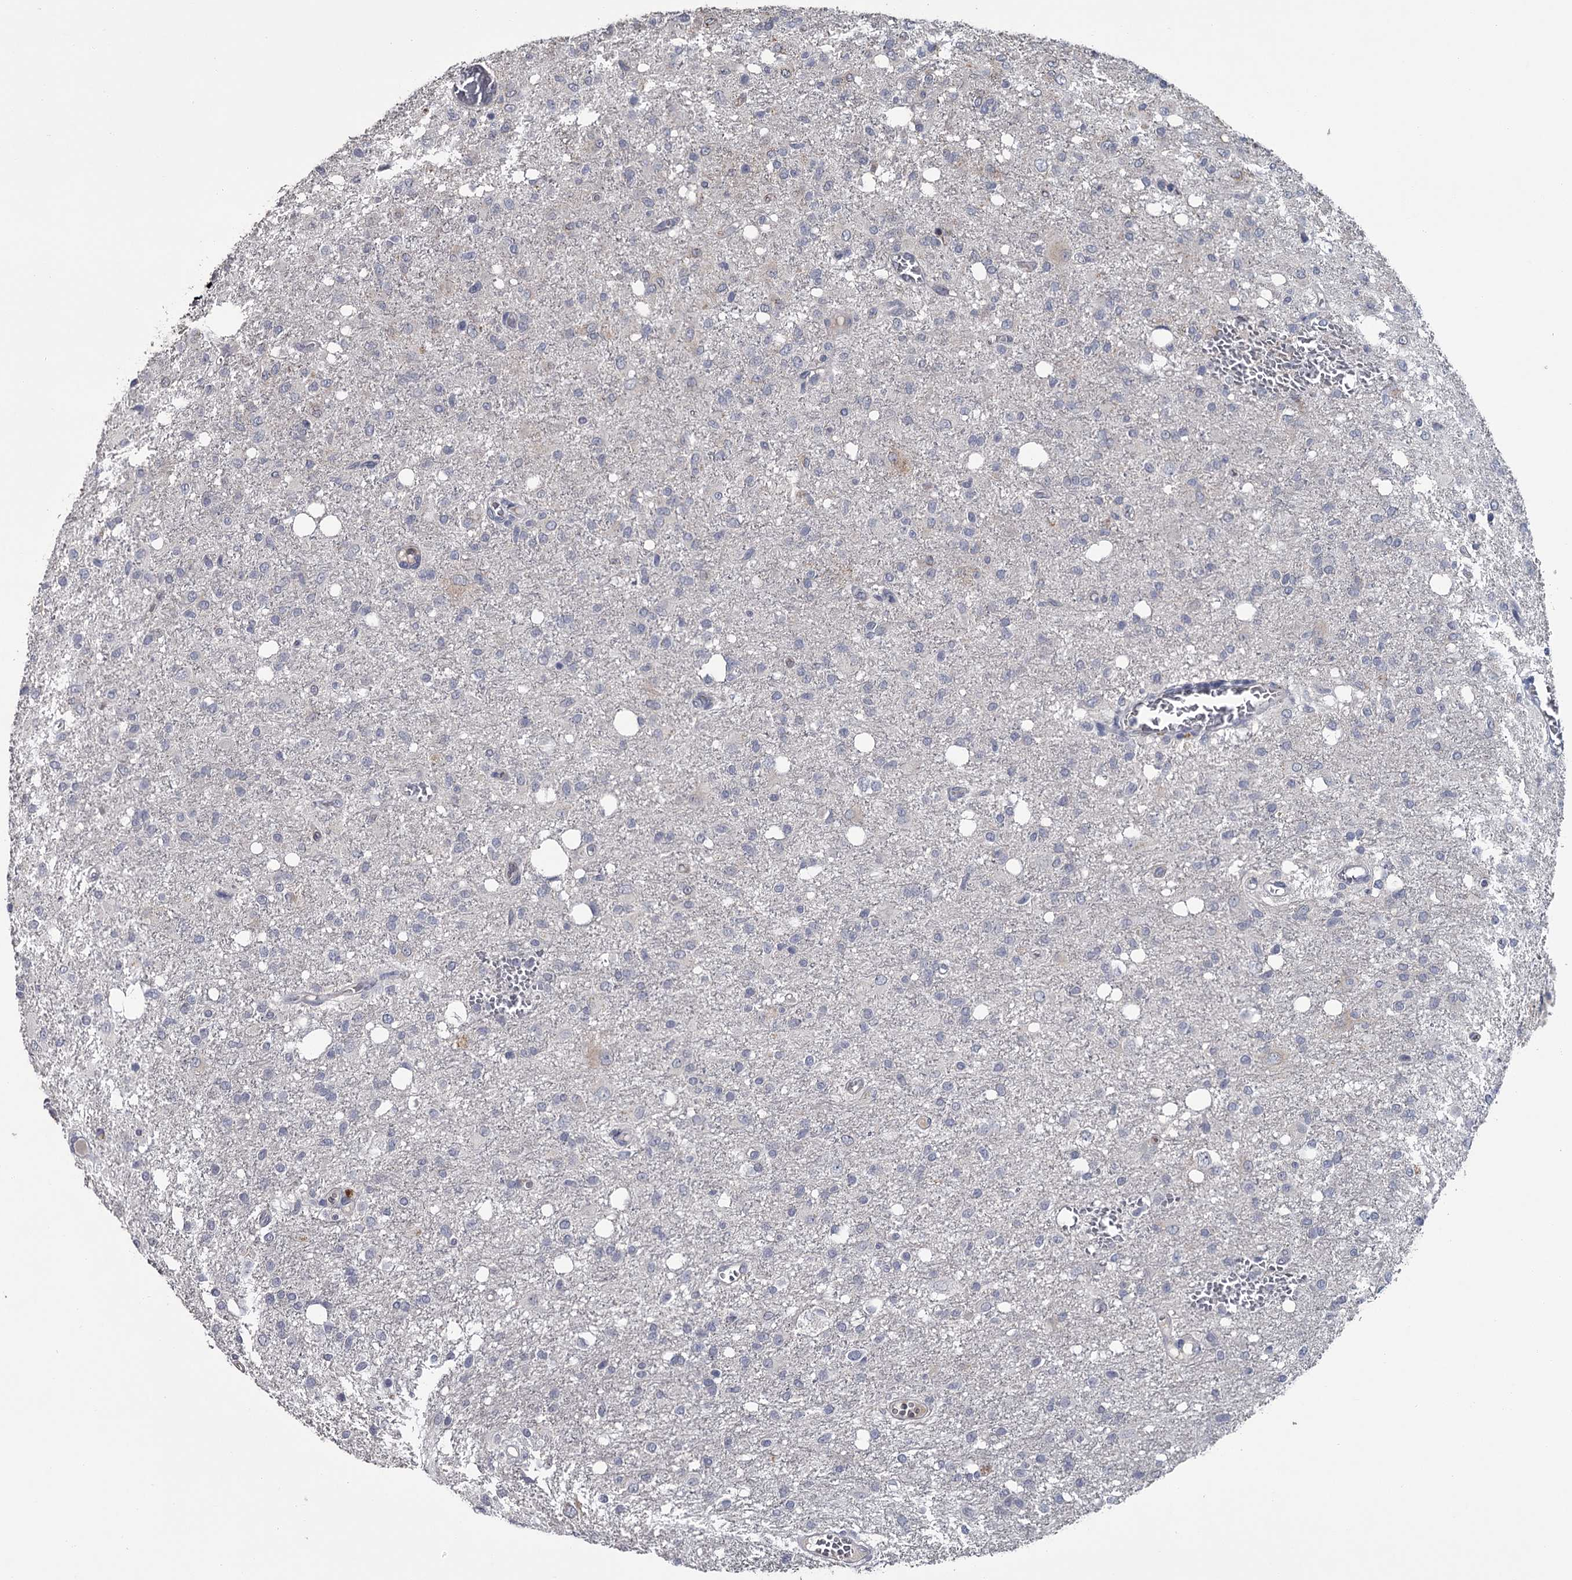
{"staining": {"intensity": "weak", "quantity": "<25%", "location": "cytoplasmic/membranous"}, "tissue": "glioma", "cell_type": "Tumor cells", "image_type": "cancer", "snomed": [{"axis": "morphology", "description": "Glioma, malignant, High grade"}, {"axis": "topography", "description": "Brain"}], "caption": "A high-resolution photomicrograph shows immunohistochemistry staining of malignant high-grade glioma, which shows no significant positivity in tumor cells.", "gene": "DAO", "patient": {"sex": "female", "age": 59}}